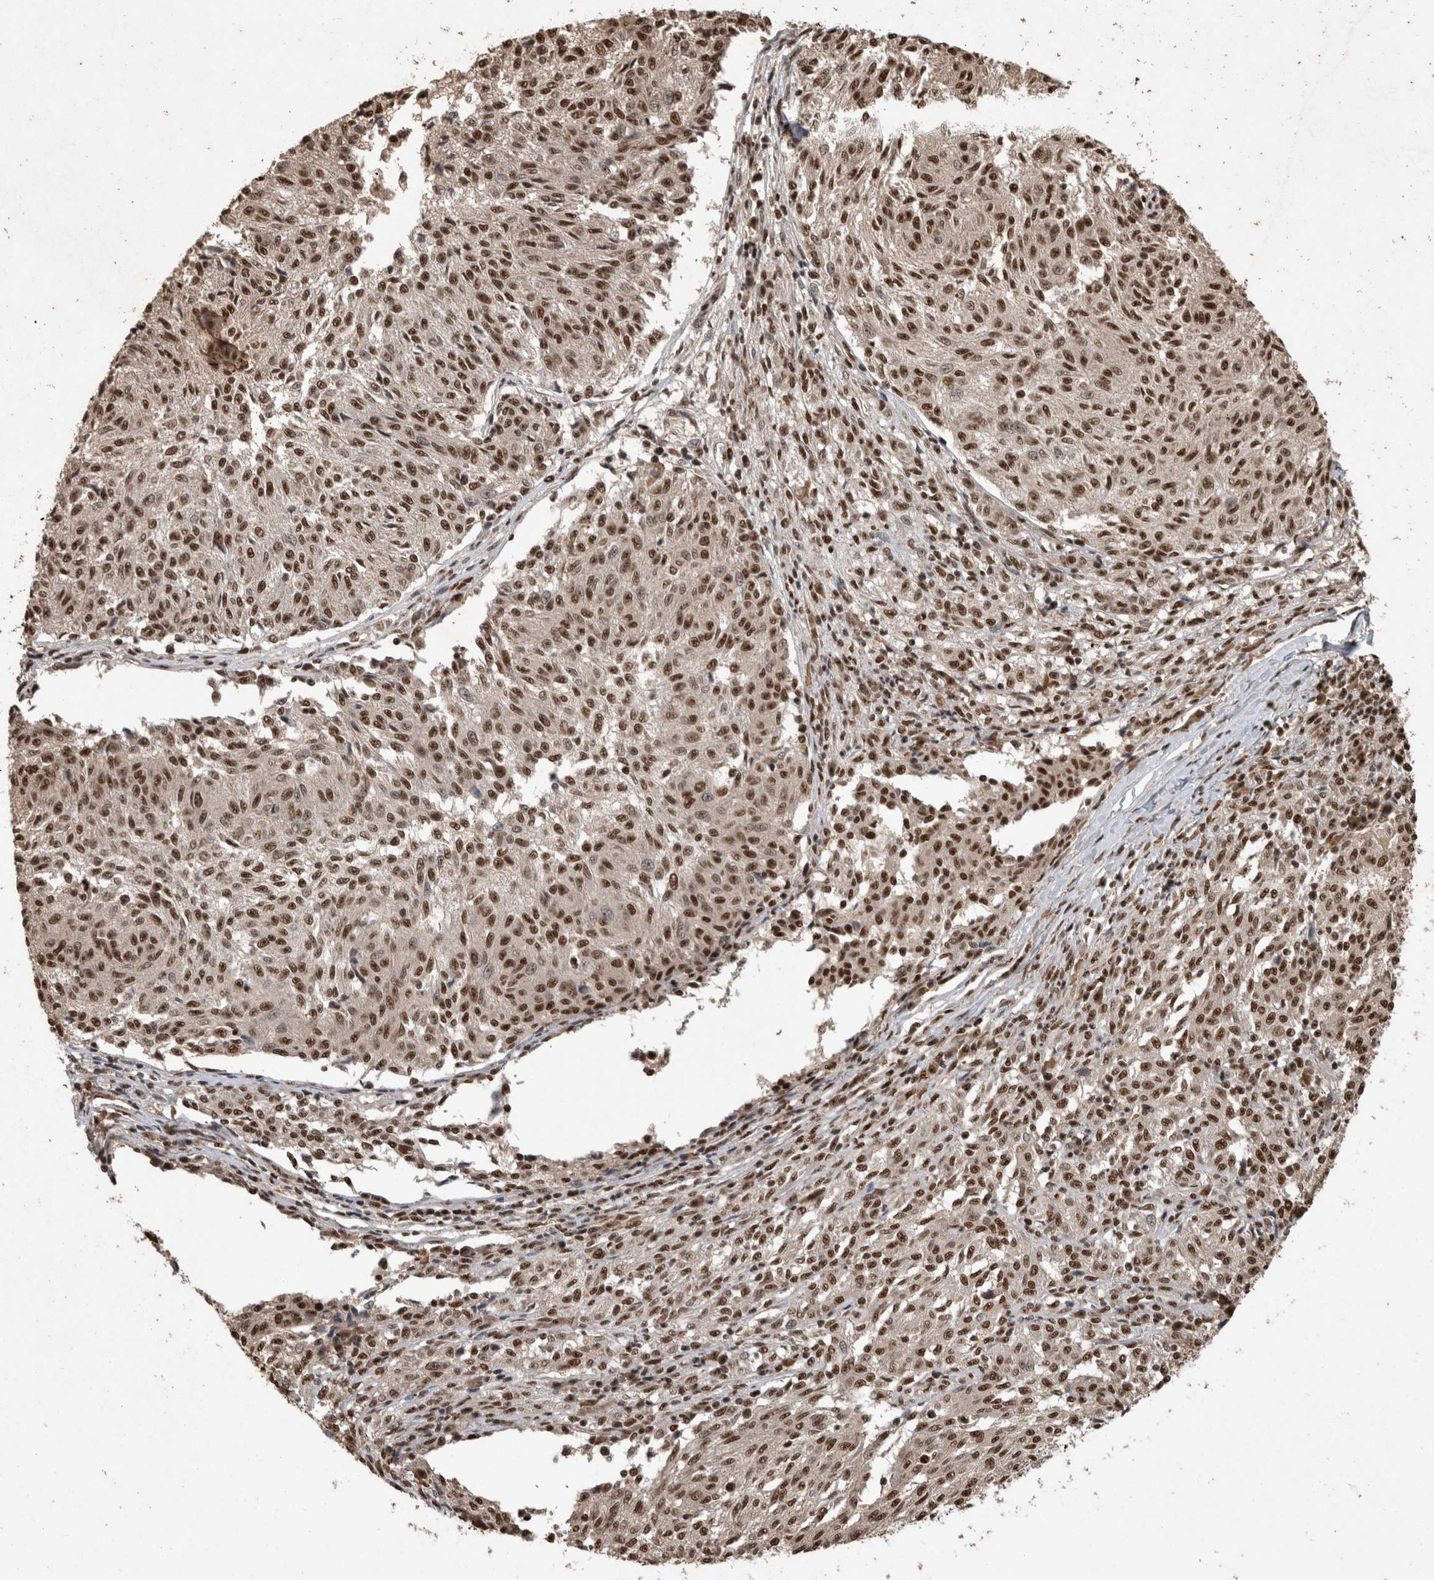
{"staining": {"intensity": "moderate", "quantity": ">75%", "location": "nuclear"}, "tissue": "melanoma", "cell_type": "Tumor cells", "image_type": "cancer", "snomed": [{"axis": "morphology", "description": "Malignant melanoma, NOS"}, {"axis": "topography", "description": "Skin"}], "caption": "Protein analysis of malignant melanoma tissue shows moderate nuclear positivity in approximately >75% of tumor cells.", "gene": "RAD50", "patient": {"sex": "female", "age": 72}}